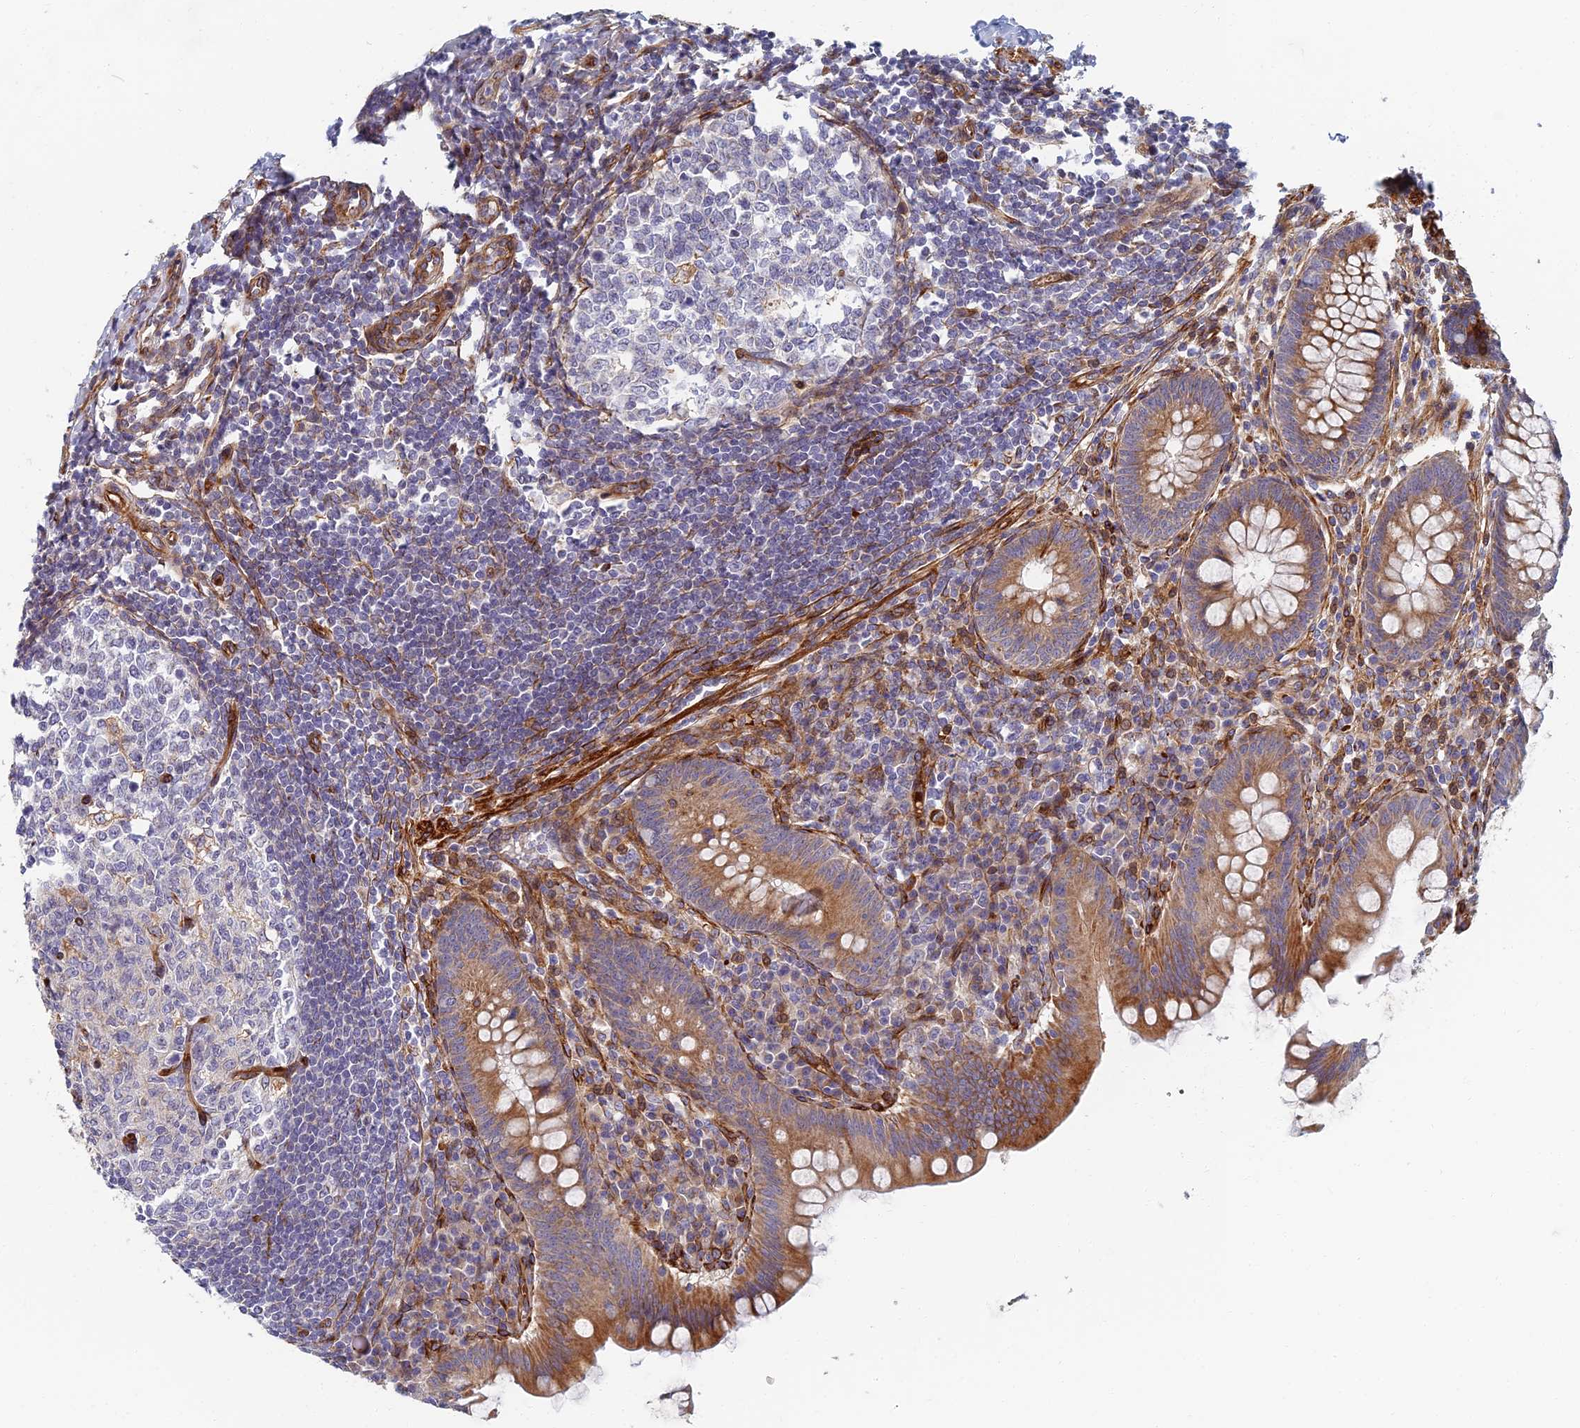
{"staining": {"intensity": "moderate", "quantity": ">75%", "location": "cytoplasmic/membranous"}, "tissue": "appendix", "cell_type": "Glandular cells", "image_type": "normal", "snomed": [{"axis": "morphology", "description": "Normal tissue, NOS"}, {"axis": "topography", "description": "Appendix"}], "caption": "Immunohistochemical staining of normal appendix shows >75% levels of moderate cytoplasmic/membranous protein positivity in about >75% of glandular cells. (IHC, brightfield microscopy, high magnification).", "gene": "ABCB10", "patient": {"sex": "female", "age": 33}}